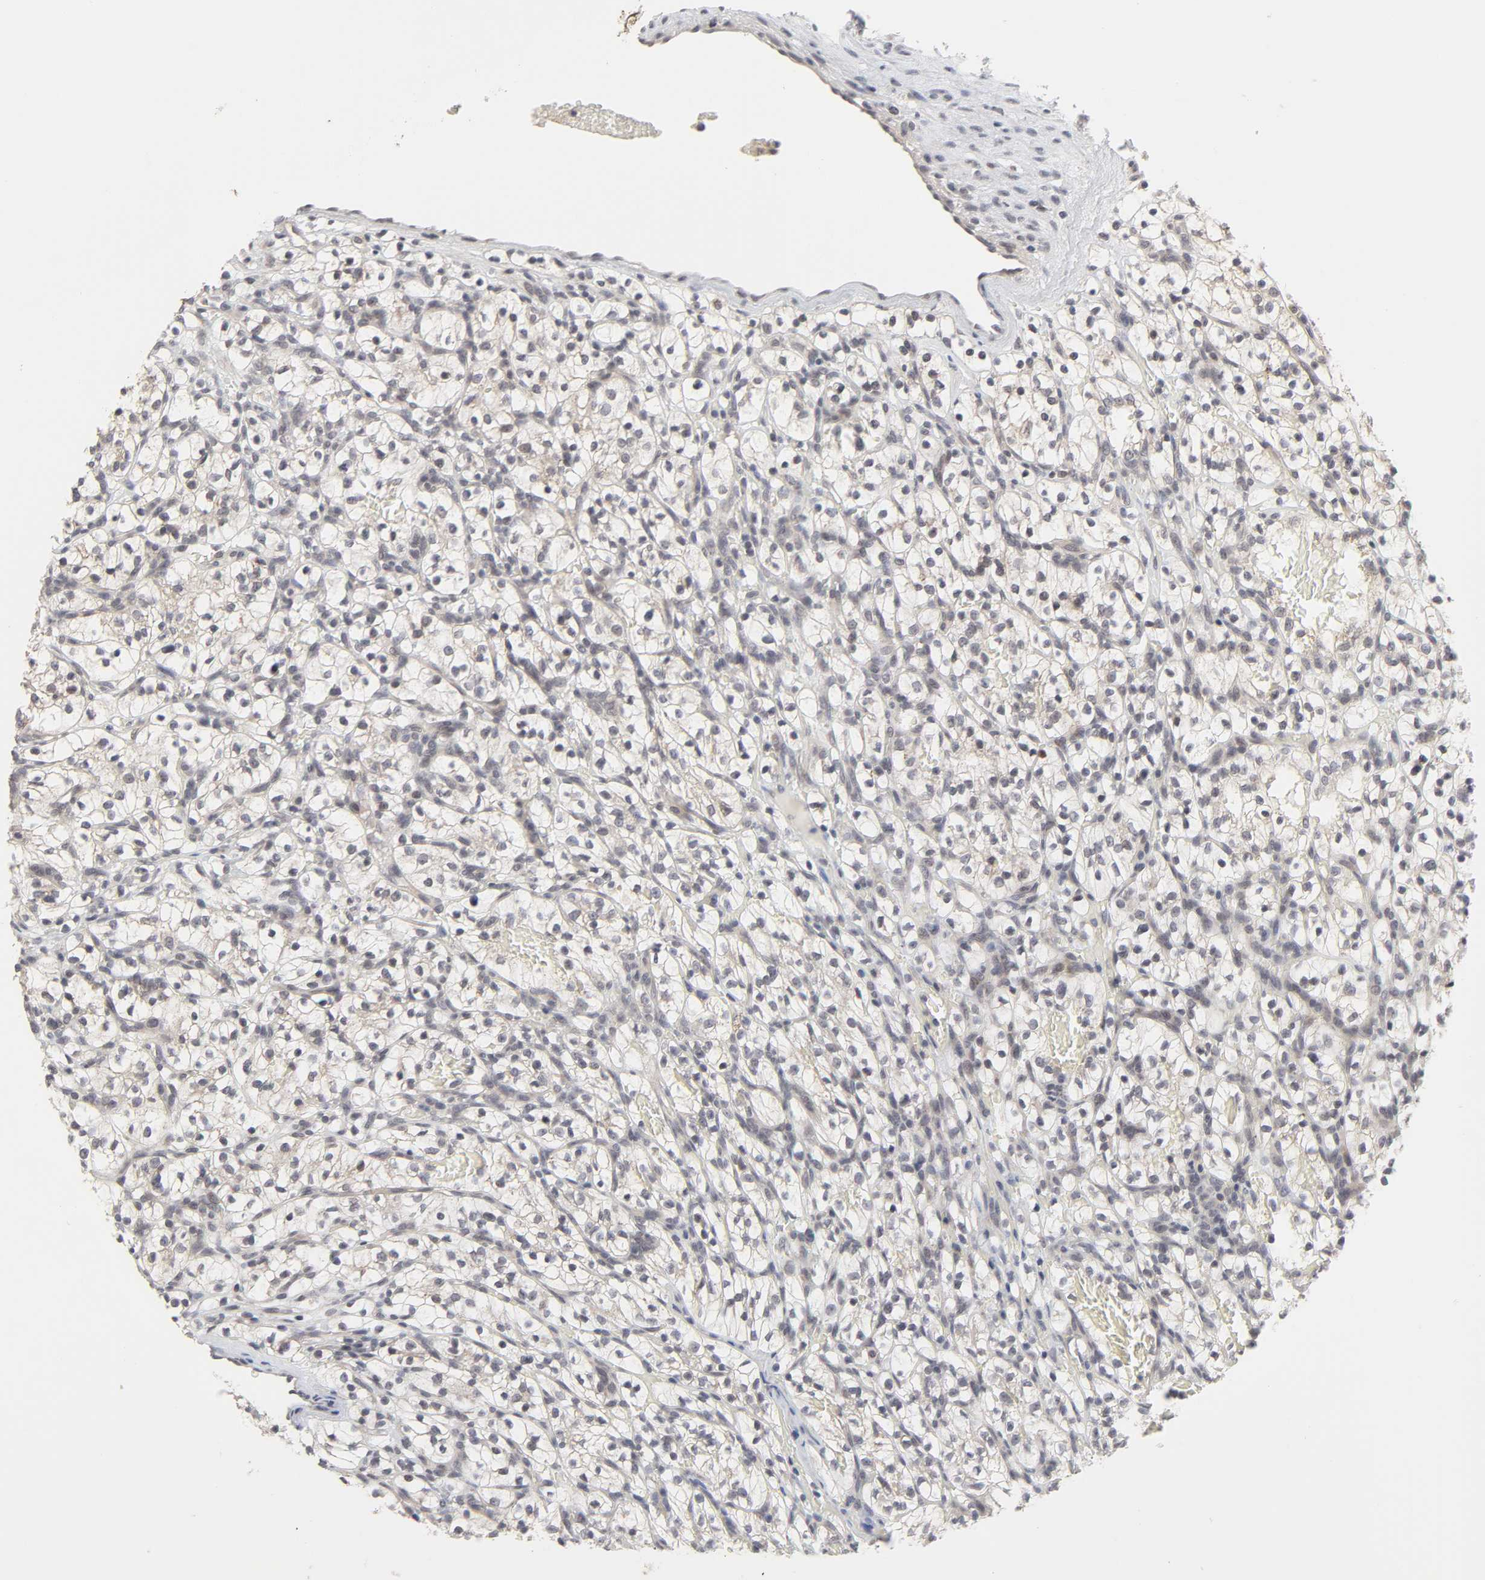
{"staining": {"intensity": "weak", "quantity": "<25%", "location": "cytoplasmic/membranous"}, "tissue": "renal cancer", "cell_type": "Tumor cells", "image_type": "cancer", "snomed": [{"axis": "morphology", "description": "Adenocarcinoma, NOS"}, {"axis": "topography", "description": "Kidney"}], "caption": "Adenocarcinoma (renal) stained for a protein using IHC demonstrates no staining tumor cells.", "gene": "AUH", "patient": {"sex": "female", "age": 57}}